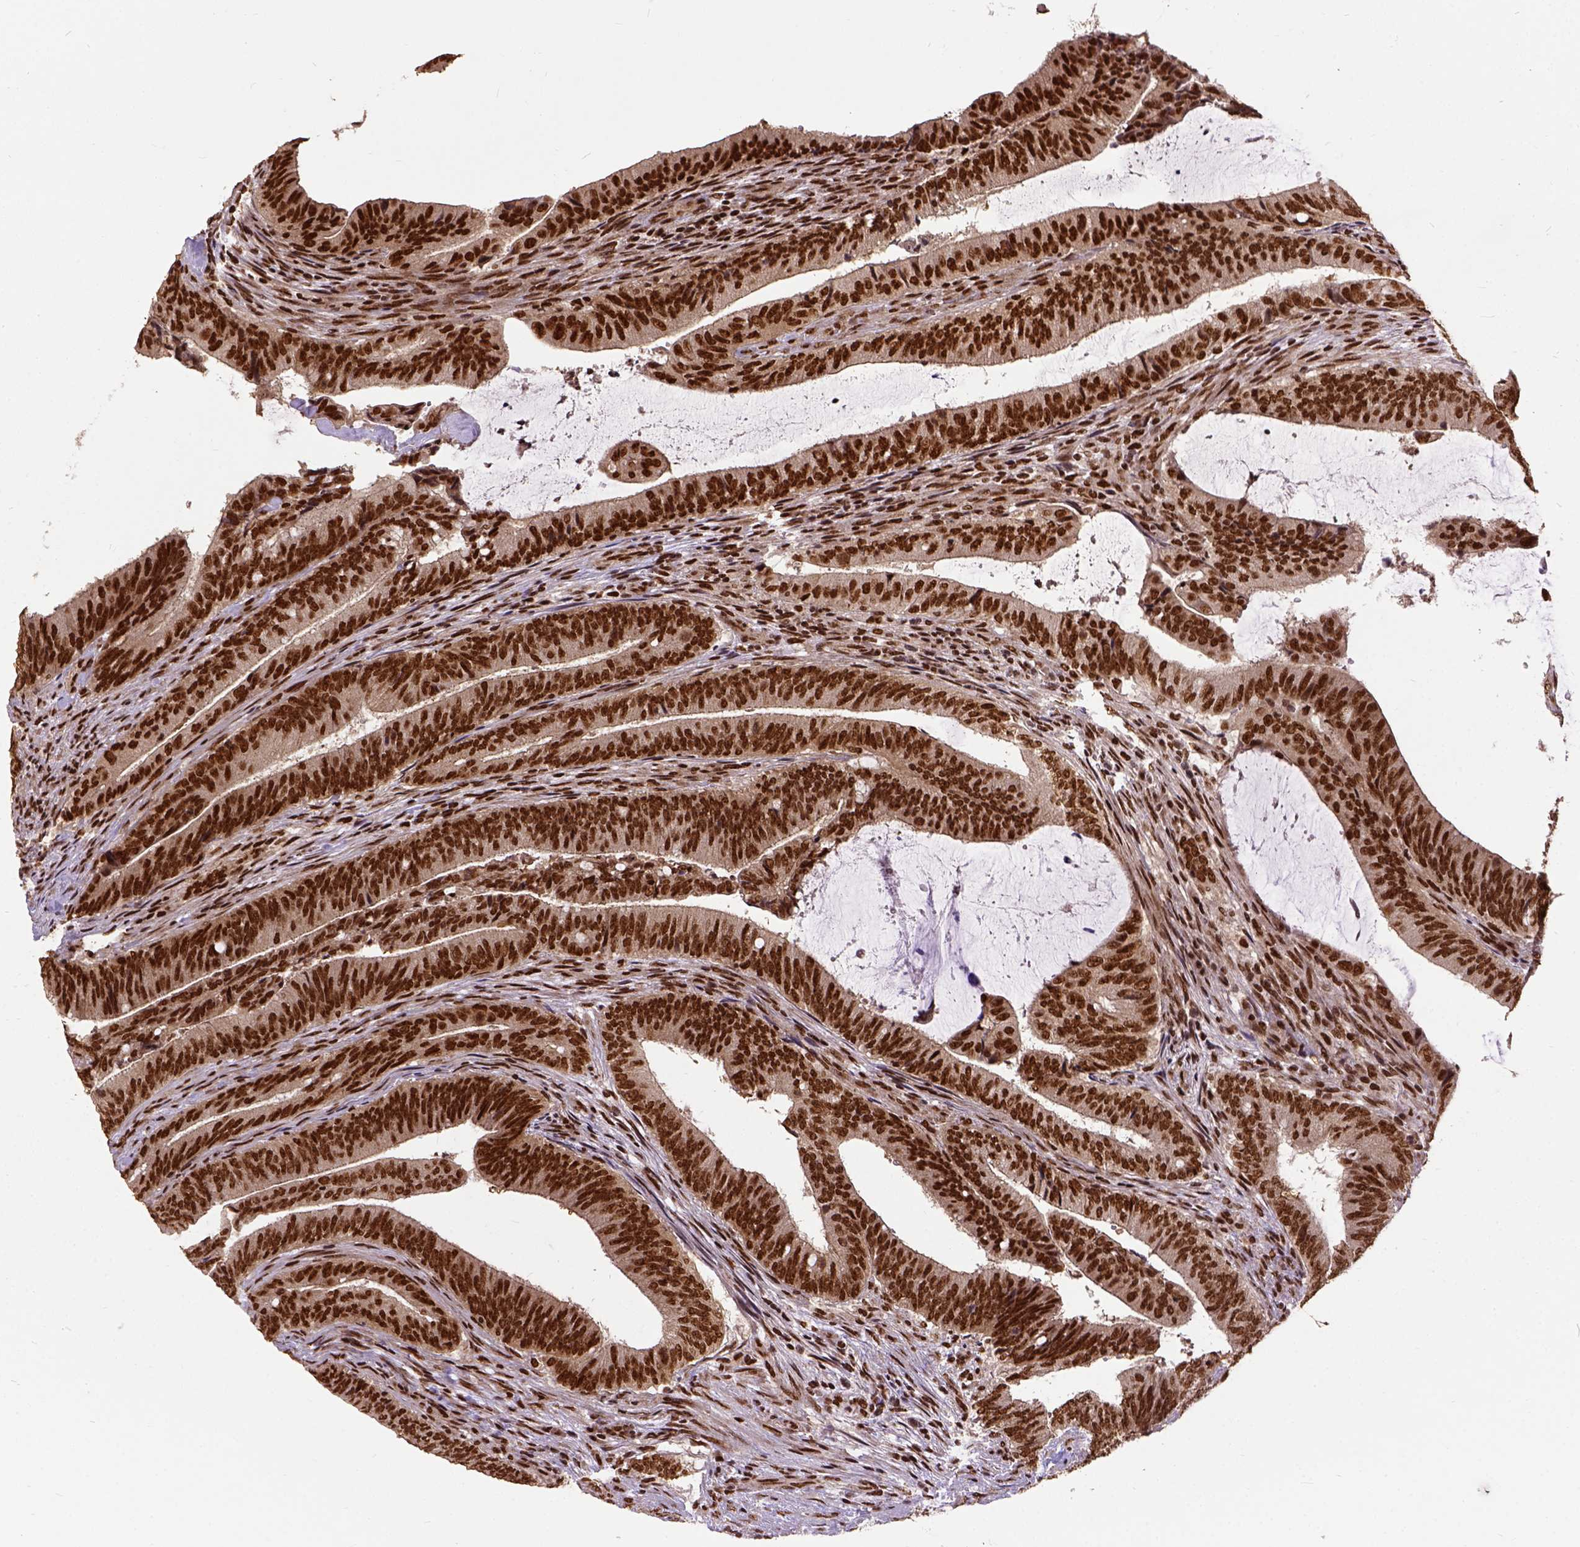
{"staining": {"intensity": "strong", "quantity": ">75%", "location": "nuclear"}, "tissue": "colorectal cancer", "cell_type": "Tumor cells", "image_type": "cancer", "snomed": [{"axis": "morphology", "description": "Adenocarcinoma, NOS"}, {"axis": "topography", "description": "Colon"}], "caption": "This is an image of immunohistochemistry (IHC) staining of colorectal cancer (adenocarcinoma), which shows strong staining in the nuclear of tumor cells.", "gene": "NACC1", "patient": {"sex": "female", "age": 43}}